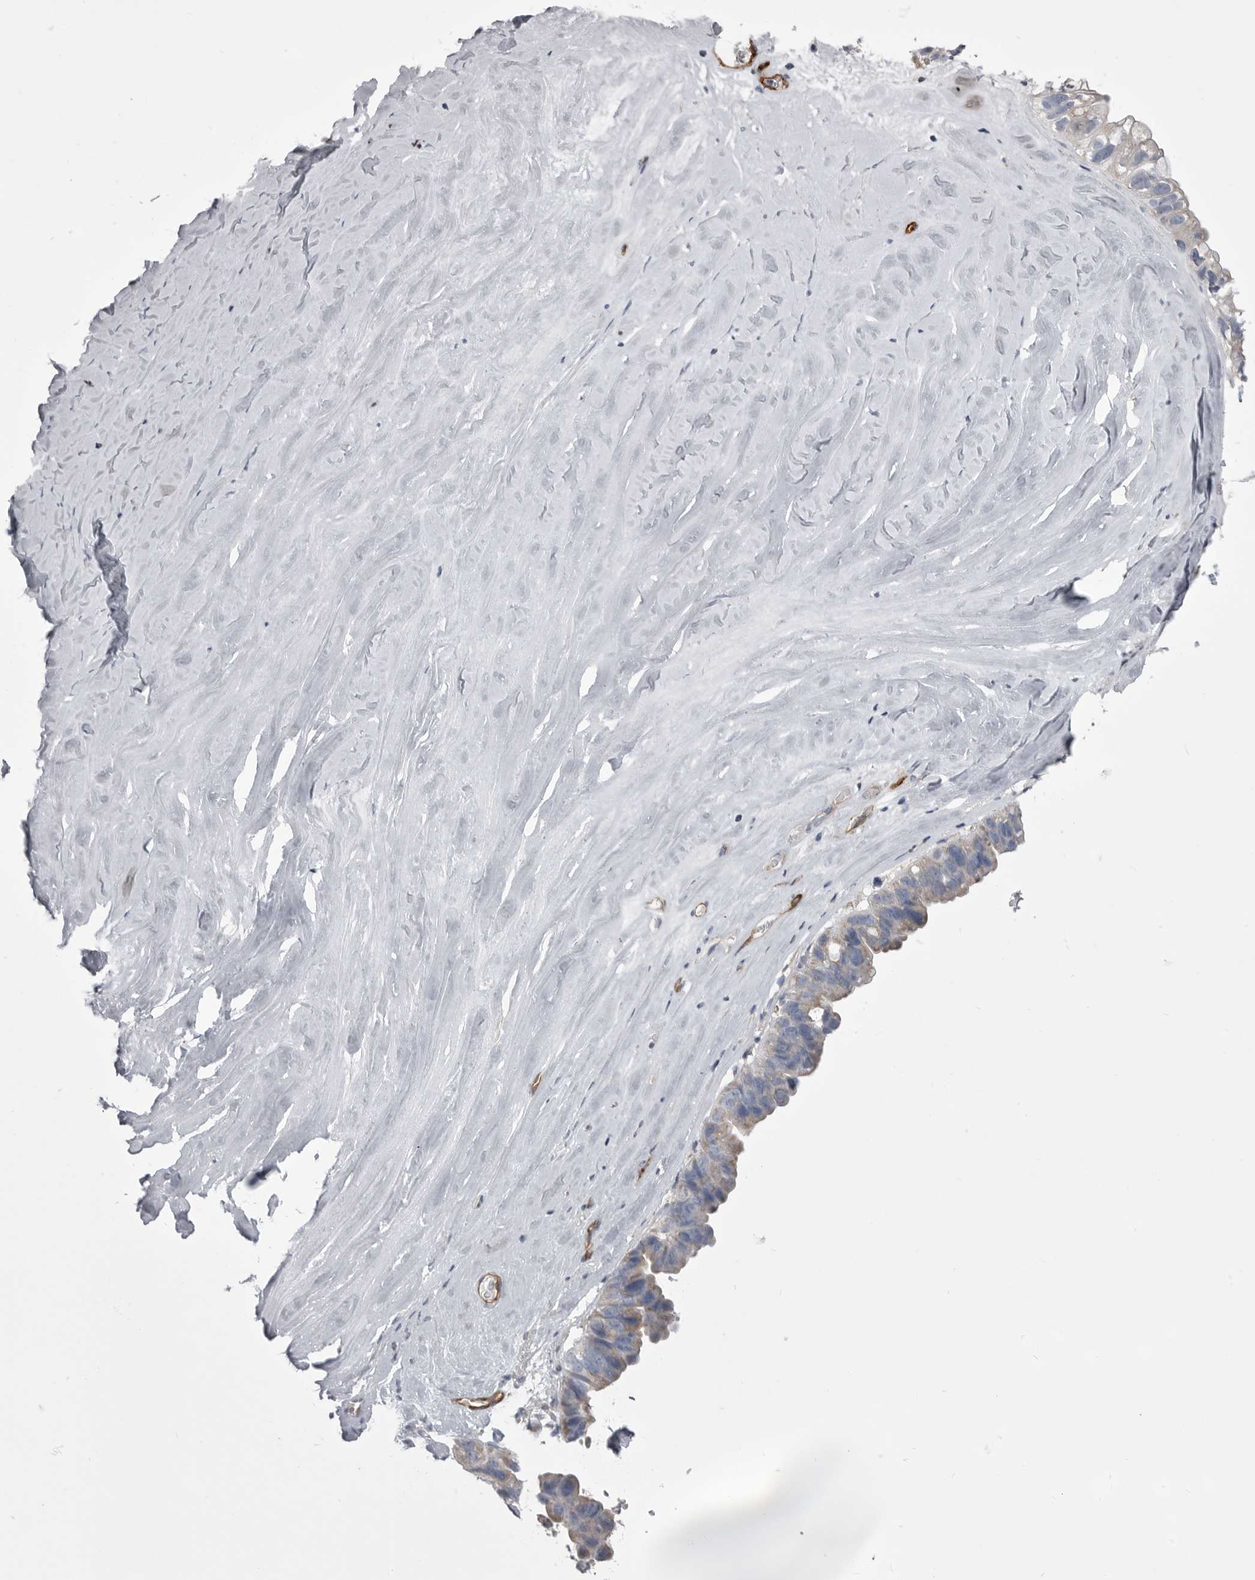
{"staining": {"intensity": "moderate", "quantity": ">75%", "location": "cytoplasmic/membranous"}, "tissue": "ovarian cancer", "cell_type": "Tumor cells", "image_type": "cancer", "snomed": [{"axis": "morphology", "description": "Cystadenocarcinoma, mucinous, NOS"}, {"axis": "topography", "description": "Ovary"}], "caption": "Immunohistochemistry photomicrograph of neoplastic tissue: human ovarian cancer stained using IHC displays medium levels of moderate protein expression localized specifically in the cytoplasmic/membranous of tumor cells, appearing as a cytoplasmic/membranous brown color.", "gene": "OPLAH", "patient": {"sex": "female", "age": 61}}